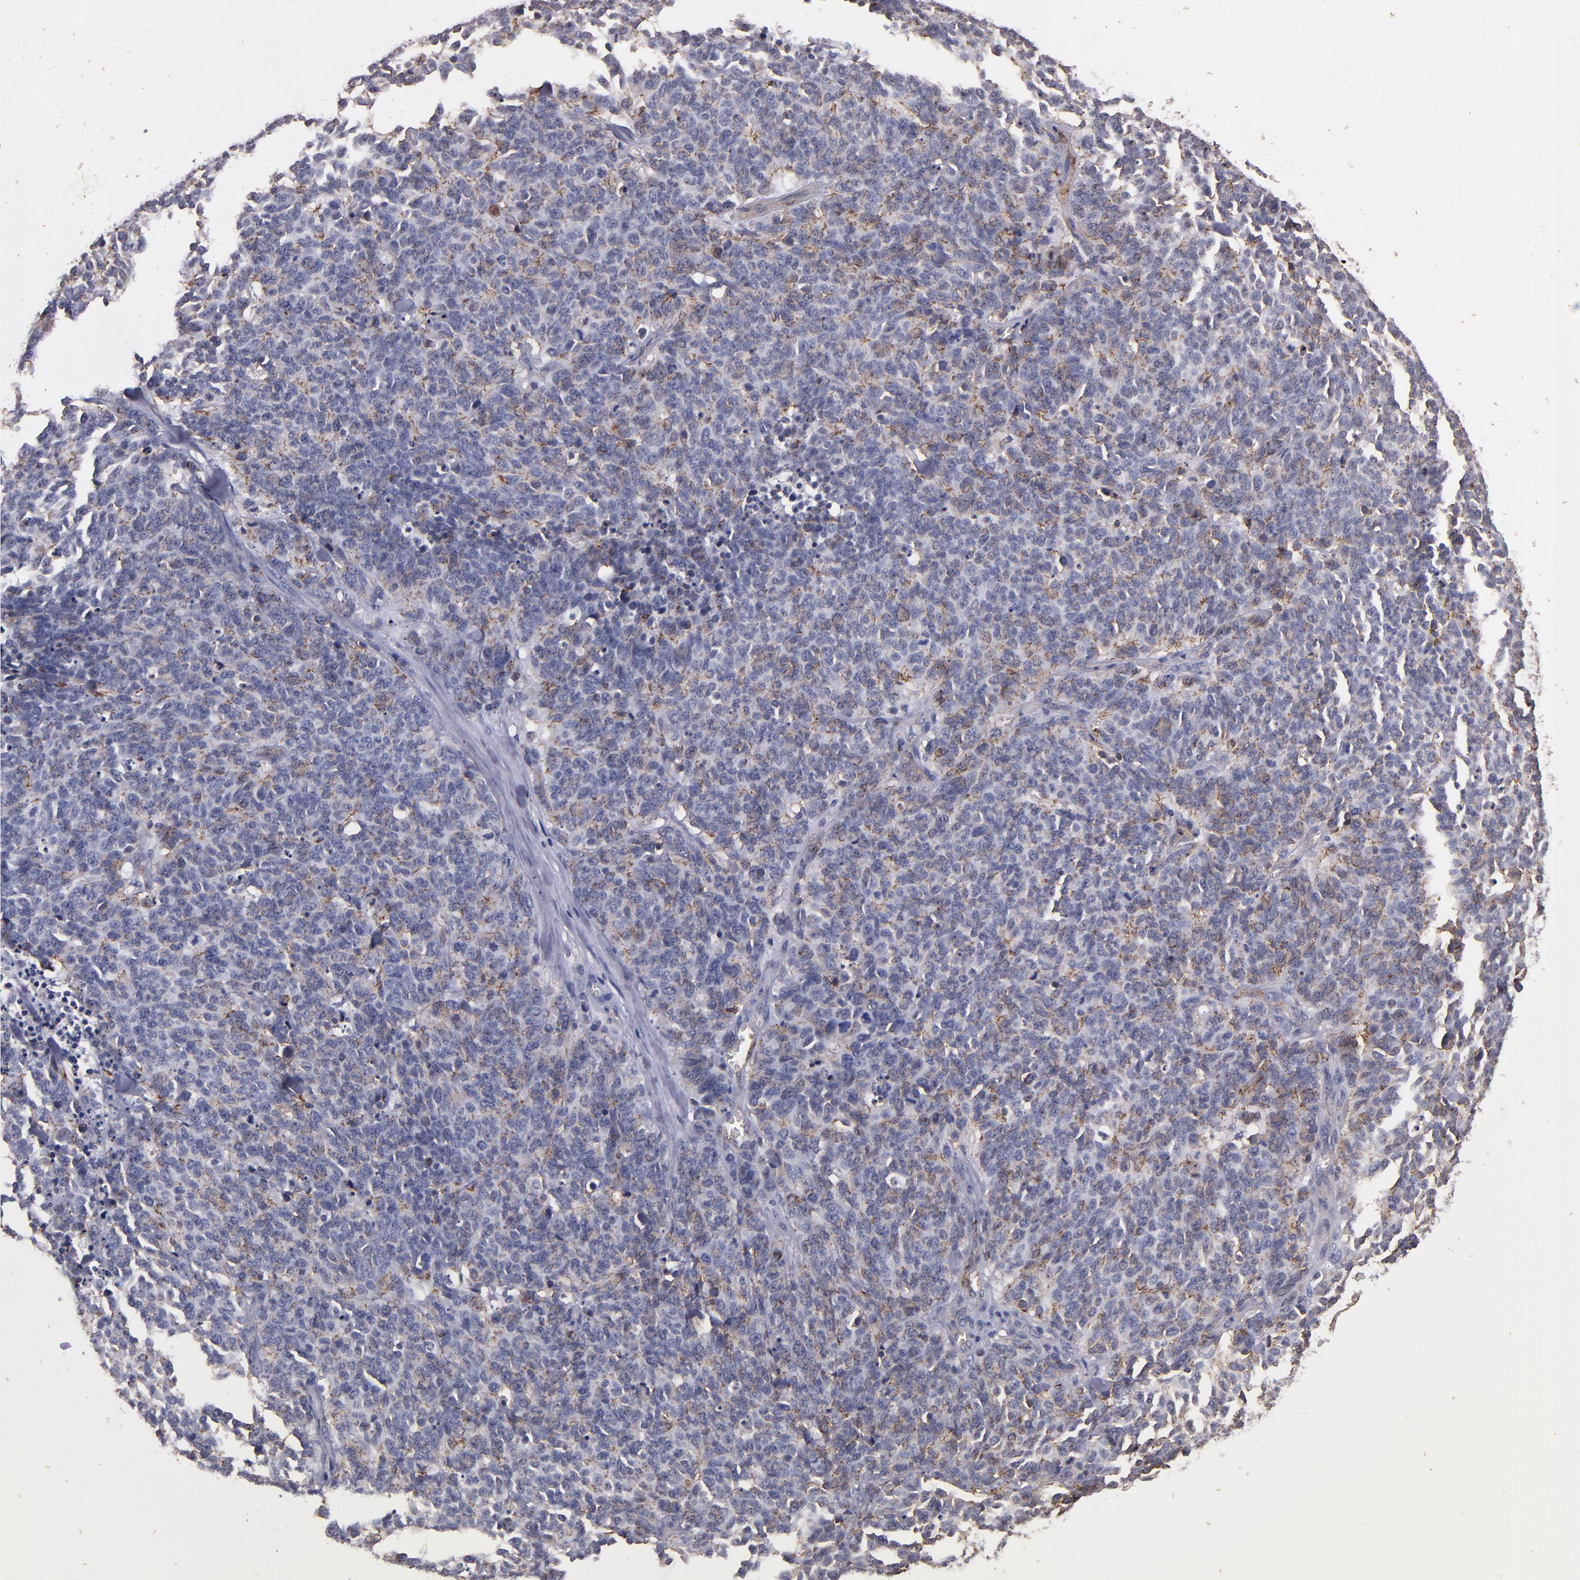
{"staining": {"intensity": "weak", "quantity": "25%-75%", "location": "cytoplasmic/membranous"}, "tissue": "lung cancer", "cell_type": "Tumor cells", "image_type": "cancer", "snomed": [{"axis": "morphology", "description": "Neoplasm, malignant, NOS"}, {"axis": "topography", "description": "Lung"}], "caption": "This histopathology image exhibits immunohistochemistry staining of human lung cancer, with low weak cytoplasmic/membranous staining in approximately 25%-75% of tumor cells.", "gene": "CLDN5", "patient": {"sex": "female", "age": 58}}